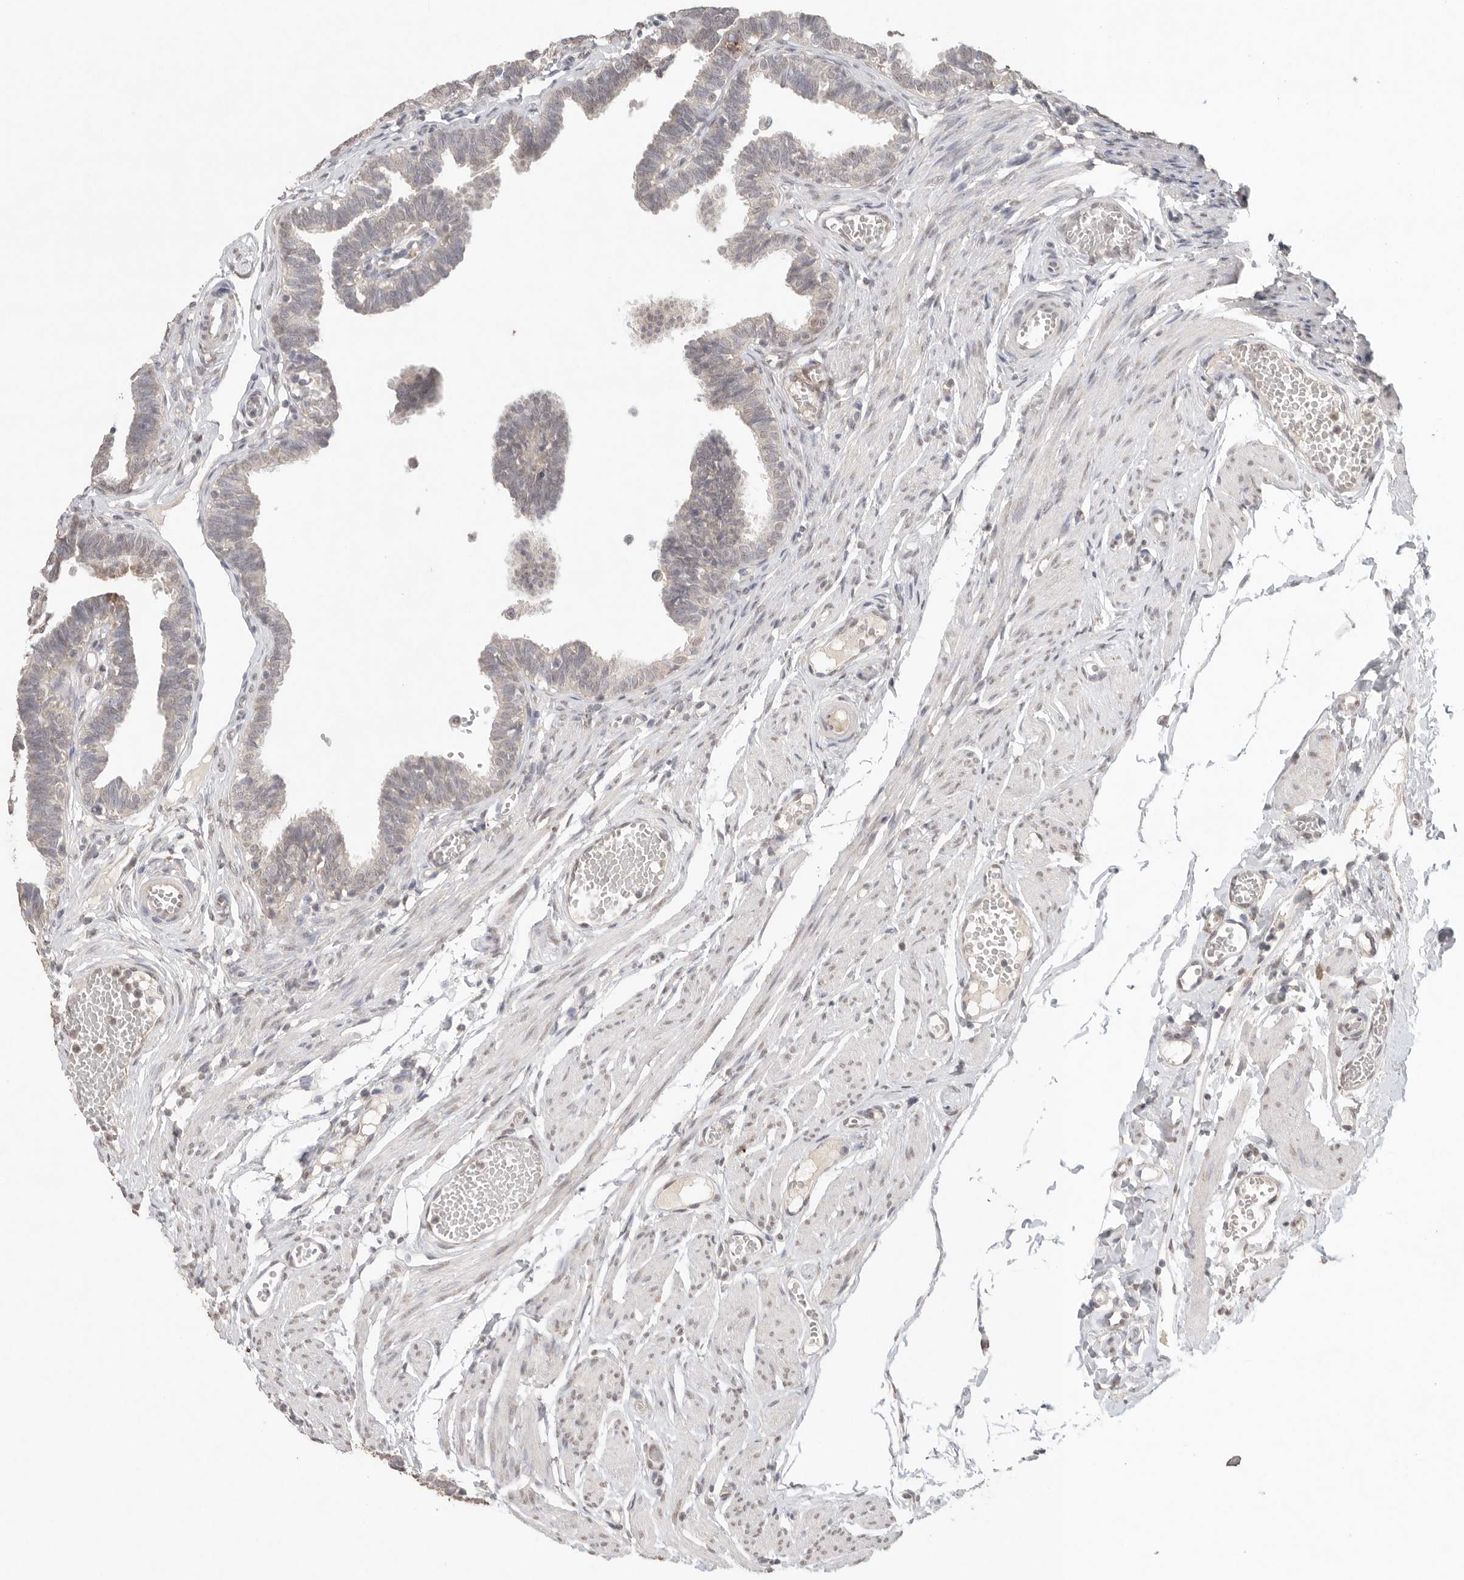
{"staining": {"intensity": "weak", "quantity": "<25%", "location": "nuclear"}, "tissue": "fallopian tube", "cell_type": "Glandular cells", "image_type": "normal", "snomed": [{"axis": "morphology", "description": "Normal tissue, NOS"}, {"axis": "topography", "description": "Fallopian tube"}, {"axis": "topography", "description": "Ovary"}], "caption": "High magnification brightfield microscopy of unremarkable fallopian tube stained with DAB (3,3'-diaminobenzidine) (brown) and counterstained with hematoxylin (blue): glandular cells show no significant expression. (Stains: DAB immunohistochemistry (IHC) with hematoxylin counter stain, Microscopy: brightfield microscopy at high magnification).", "gene": "KLK5", "patient": {"sex": "female", "age": 23}}